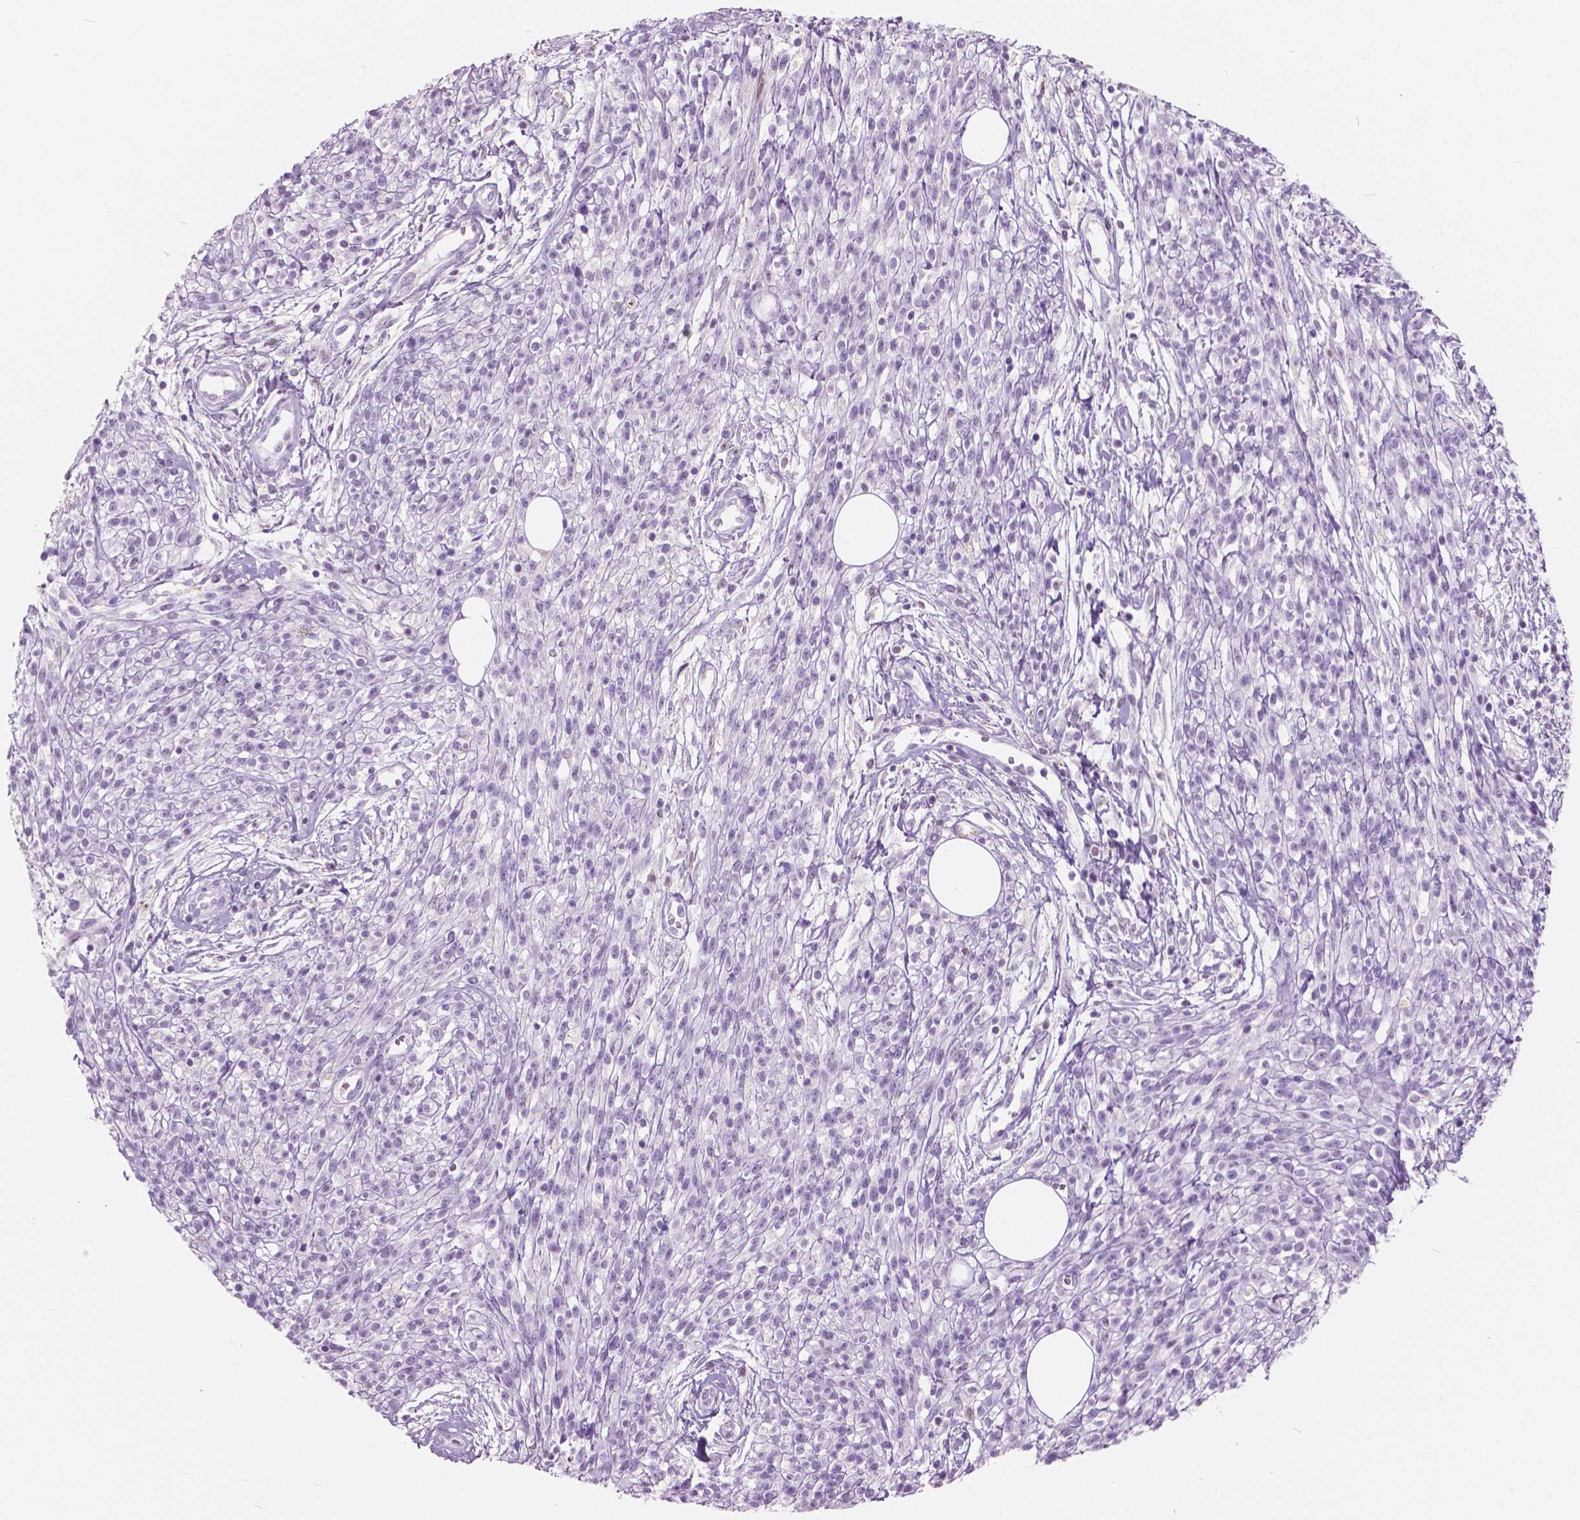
{"staining": {"intensity": "negative", "quantity": "none", "location": "none"}, "tissue": "melanoma", "cell_type": "Tumor cells", "image_type": "cancer", "snomed": [{"axis": "morphology", "description": "Malignant melanoma, NOS"}, {"axis": "topography", "description": "Skin"}, {"axis": "topography", "description": "Skin of trunk"}], "caption": "DAB (3,3'-diaminobenzidine) immunohistochemical staining of malignant melanoma demonstrates no significant staining in tumor cells.", "gene": "GALM", "patient": {"sex": "male", "age": 74}}